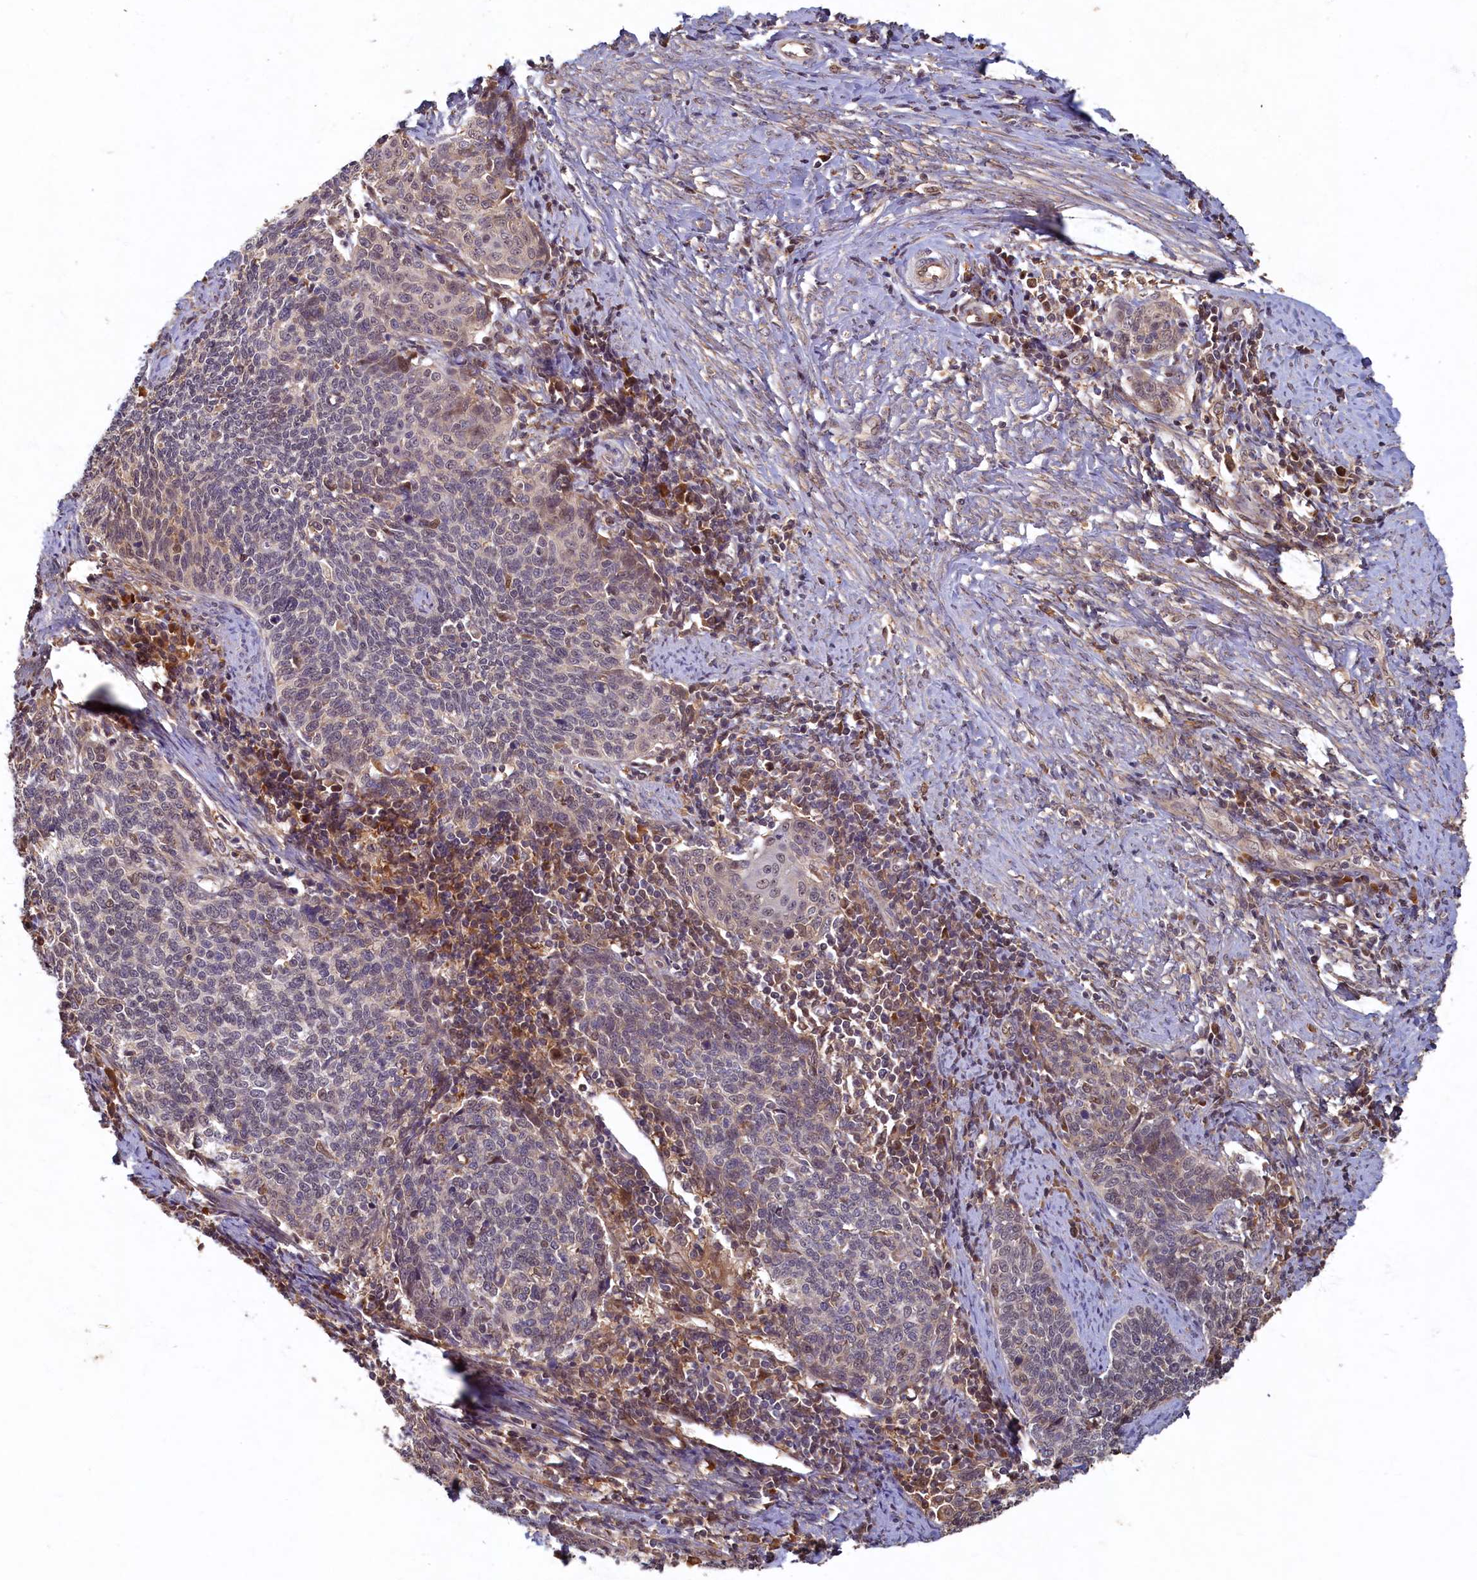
{"staining": {"intensity": "moderate", "quantity": "<25%", "location": "cytoplasmic/membranous"}, "tissue": "cervical cancer", "cell_type": "Tumor cells", "image_type": "cancer", "snomed": [{"axis": "morphology", "description": "Squamous cell carcinoma, NOS"}, {"axis": "topography", "description": "Cervix"}], "caption": "IHC (DAB) staining of cervical cancer (squamous cell carcinoma) shows moderate cytoplasmic/membranous protein positivity in approximately <25% of tumor cells. (DAB (3,3'-diaminobenzidine) IHC, brown staining for protein, blue staining for nuclei).", "gene": "LCMT2", "patient": {"sex": "female", "age": 39}}